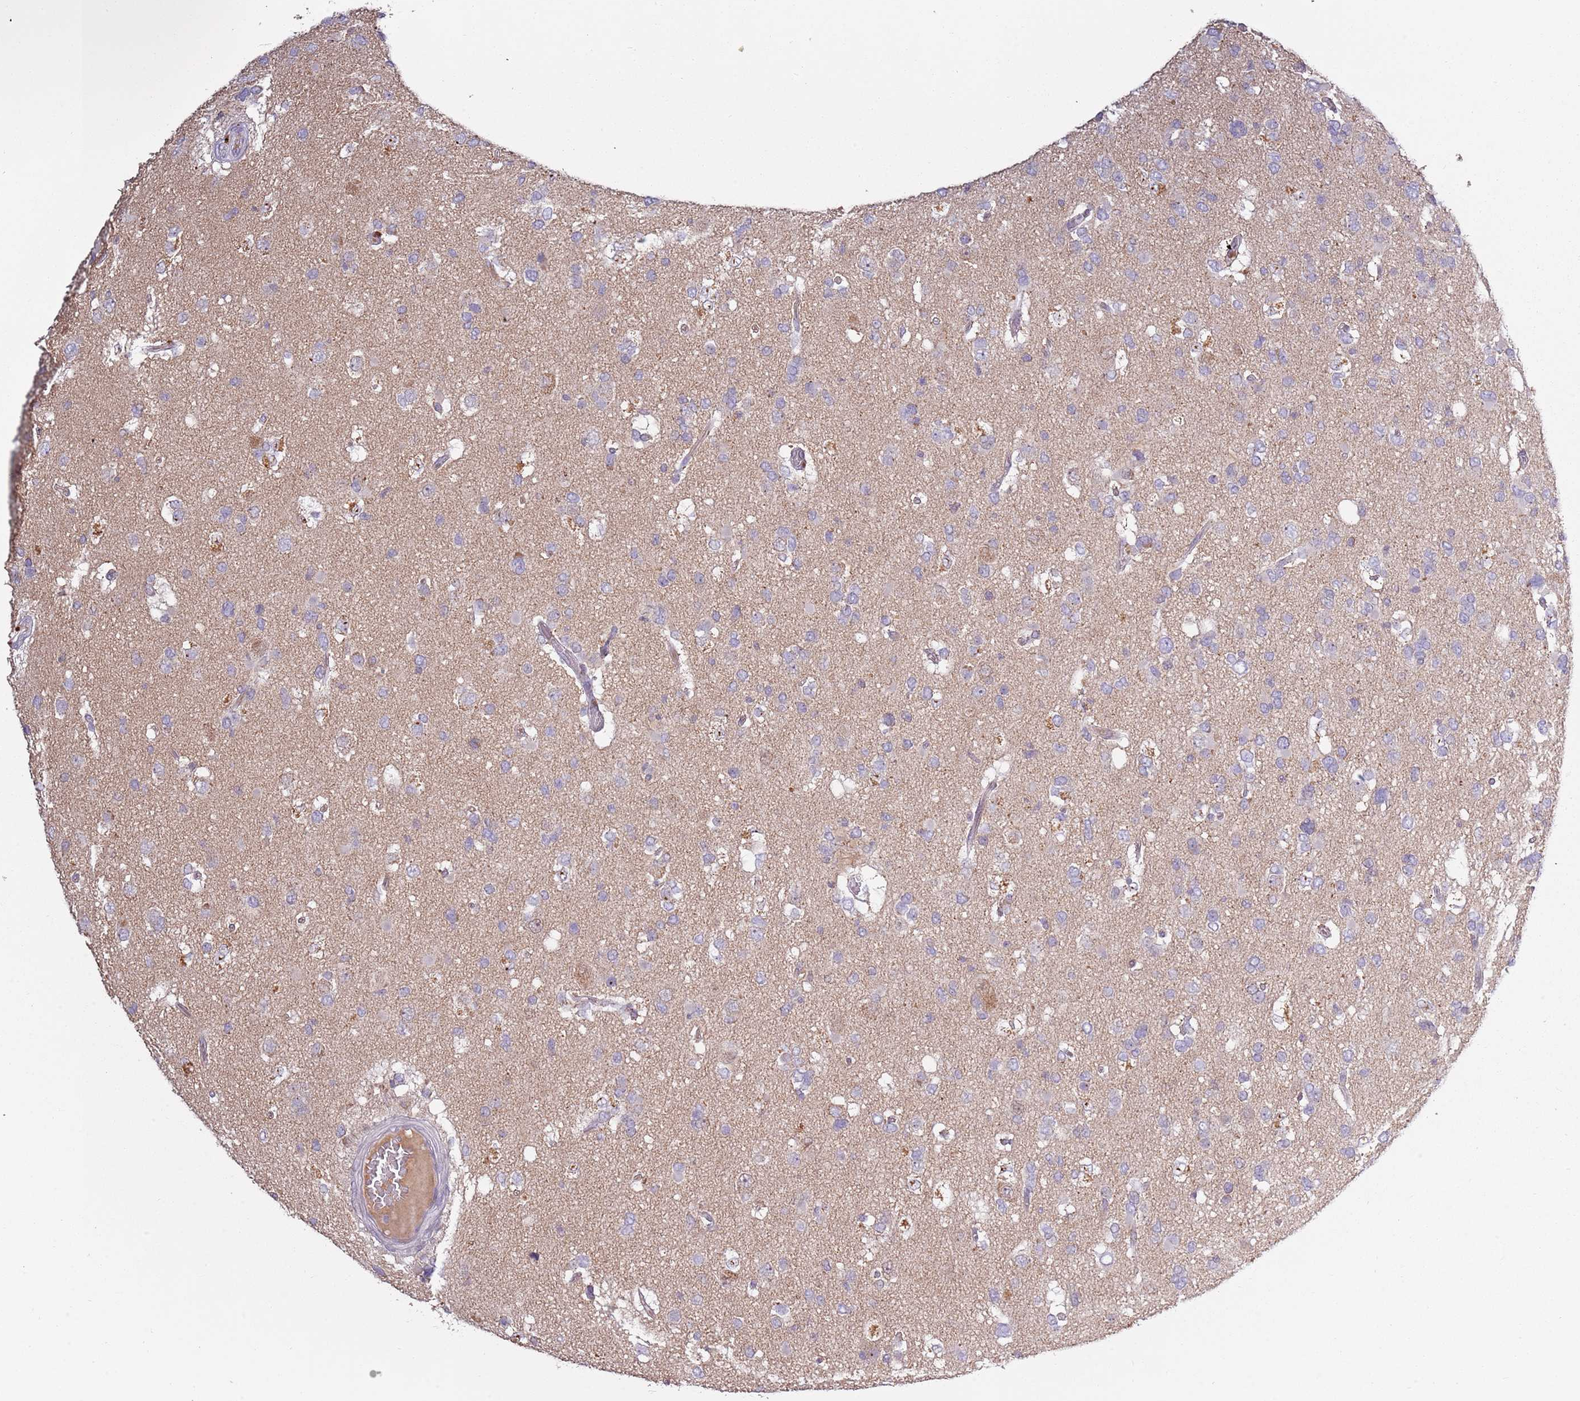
{"staining": {"intensity": "negative", "quantity": "none", "location": "none"}, "tissue": "glioma", "cell_type": "Tumor cells", "image_type": "cancer", "snomed": [{"axis": "morphology", "description": "Glioma, malignant, High grade"}, {"axis": "topography", "description": "Brain"}], "caption": "Protein analysis of glioma exhibits no significant positivity in tumor cells. Nuclei are stained in blue.", "gene": "SYS1", "patient": {"sex": "male", "age": 53}}